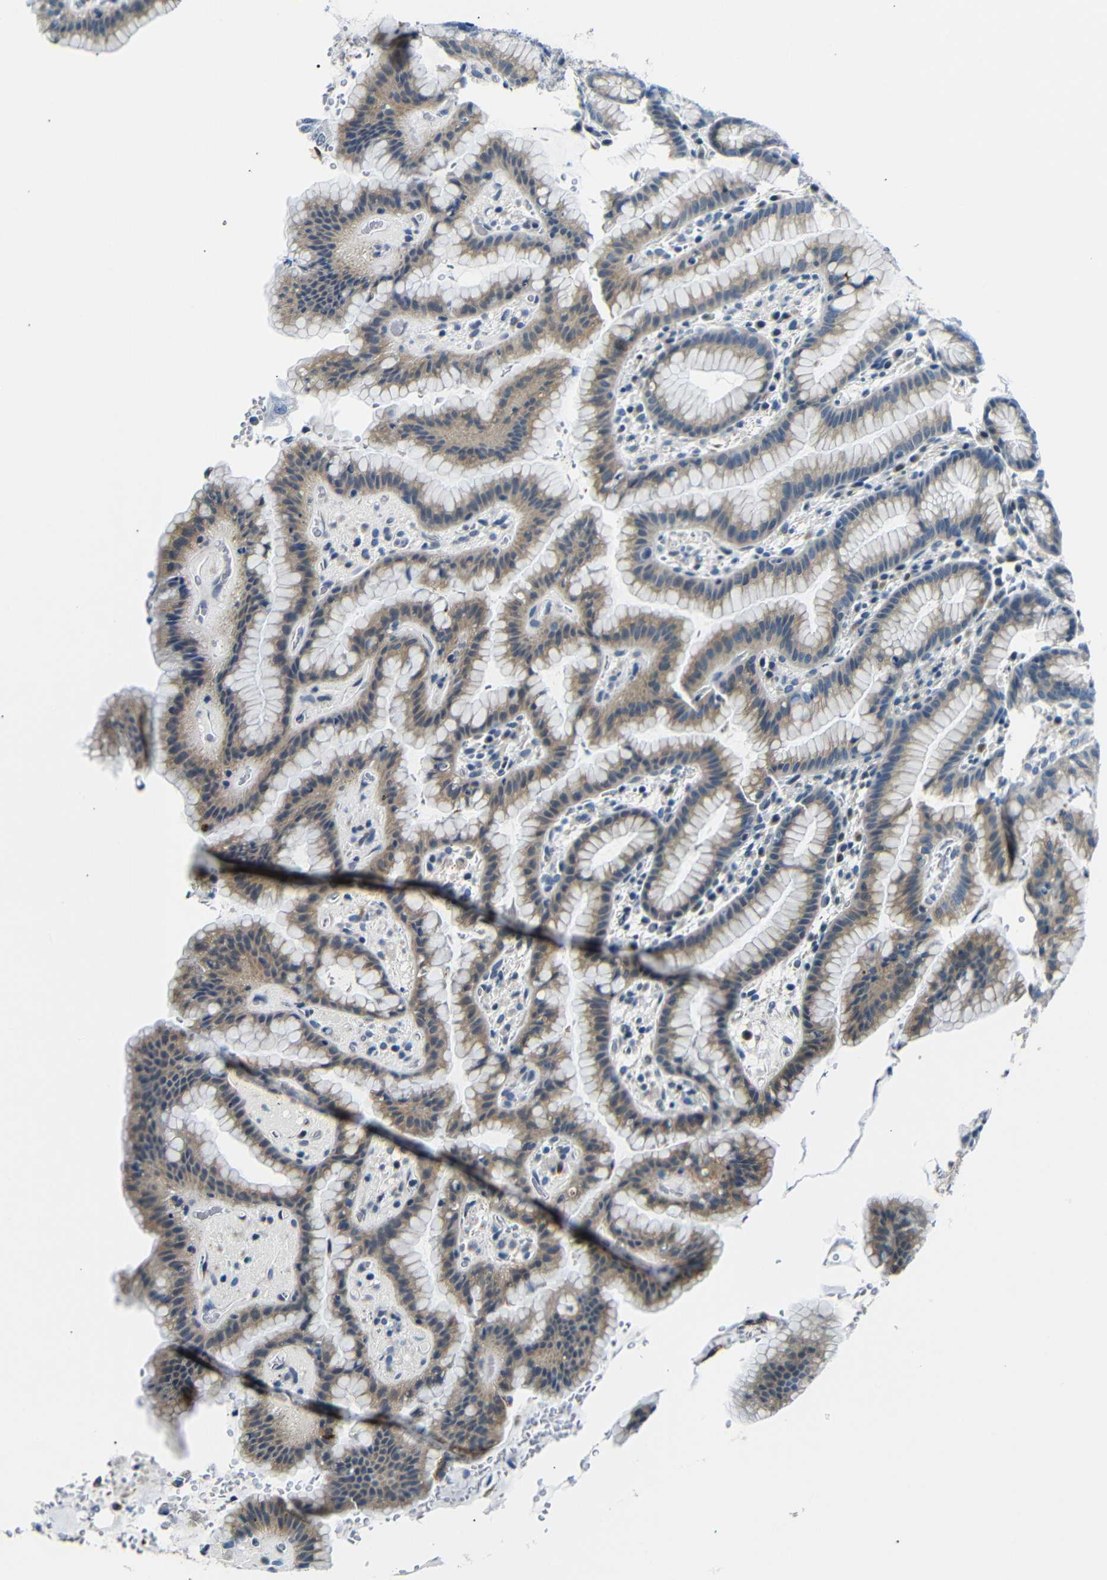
{"staining": {"intensity": "moderate", "quantity": "25%-75%", "location": "cytoplasmic/membranous"}, "tissue": "stomach", "cell_type": "Glandular cells", "image_type": "normal", "snomed": [{"axis": "morphology", "description": "Normal tissue, NOS"}, {"axis": "topography", "description": "Stomach, lower"}], "caption": "Stomach stained with DAB IHC displays medium levels of moderate cytoplasmic/membranous staining in about 25%-75% of glandular cells.", "gene": "TAFA1", "patient": {"sex": "male", "age": 52}}